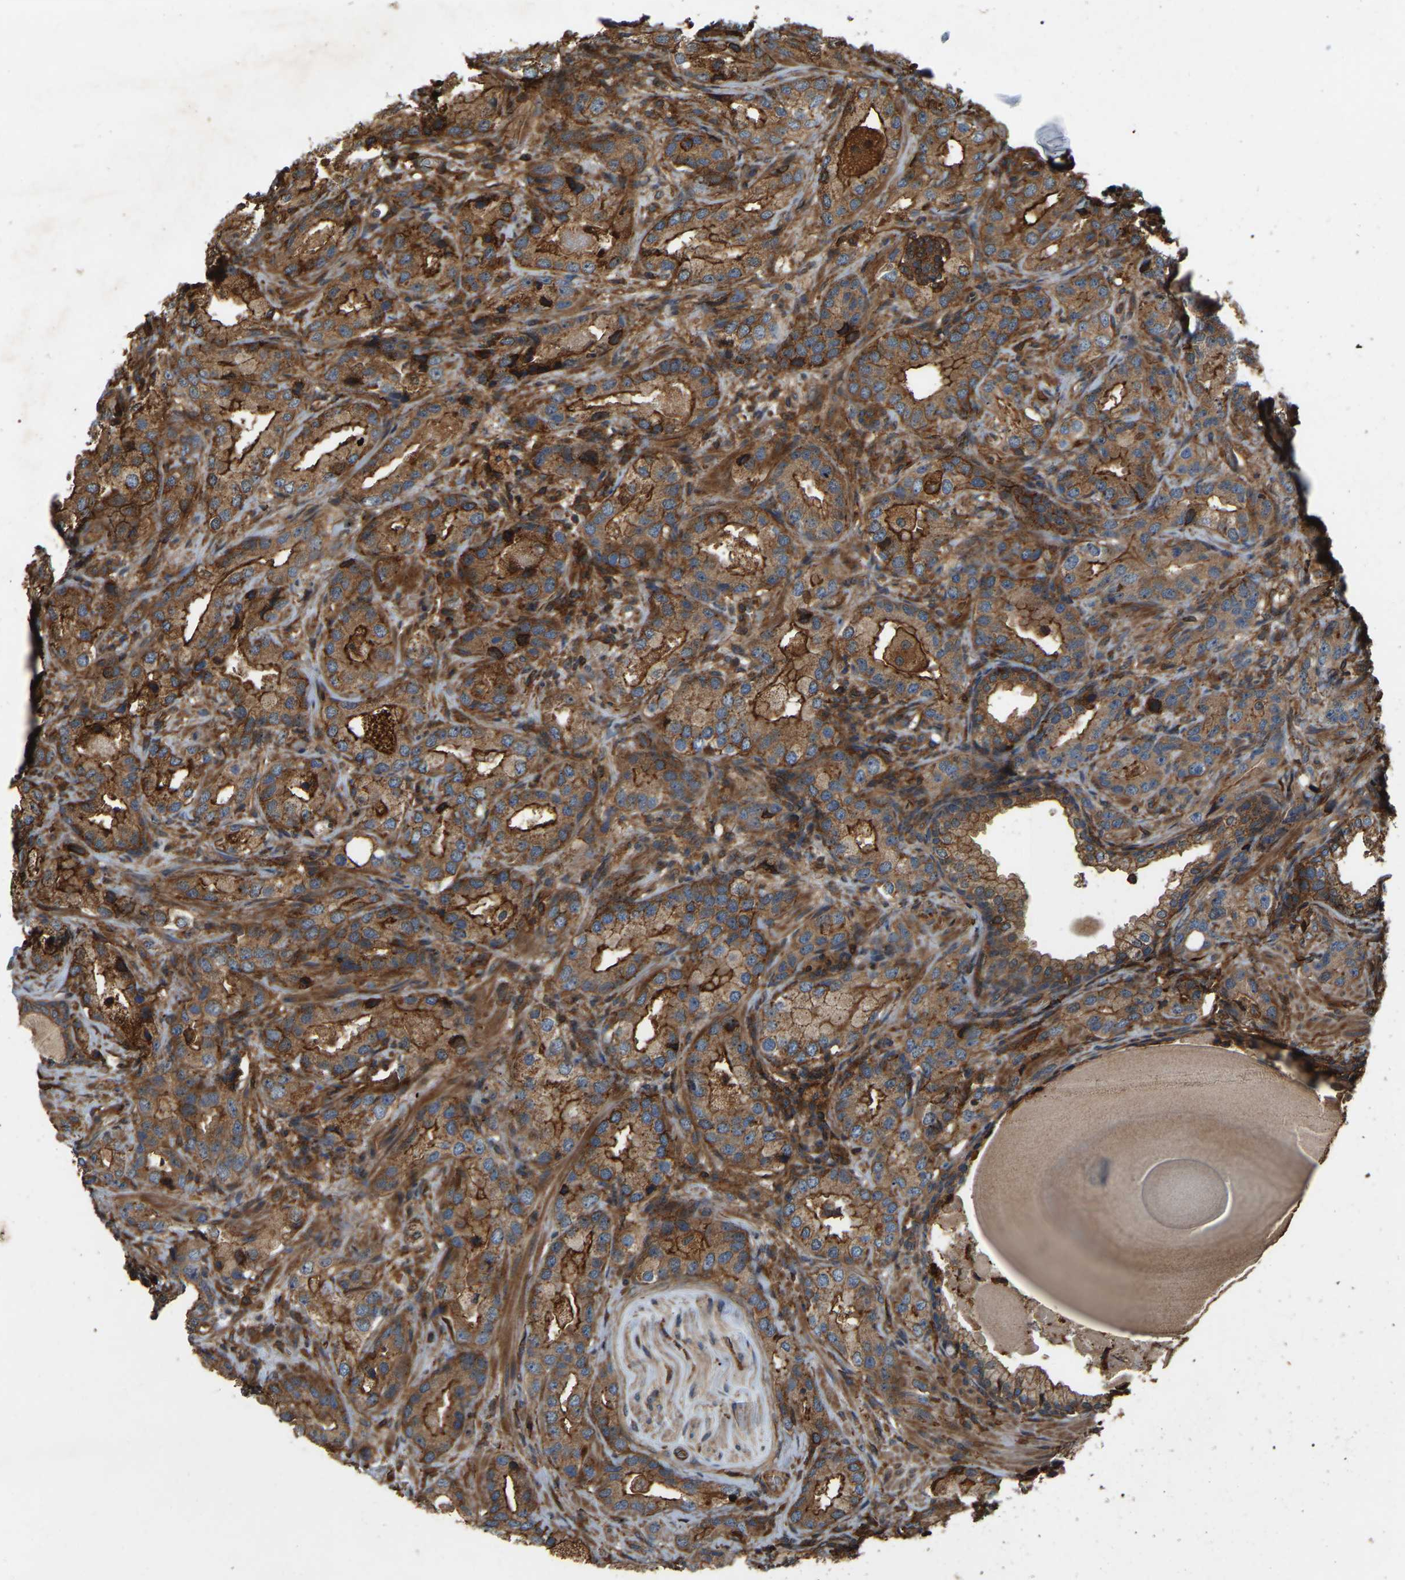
{"staining": {"intensity": "strong", "quantity": ">75%", "location": "cytoplasmic/membranous"}, "tissue": "prostate cancer", "cell_type": "Tumor cells", "image_type": "cancer", "snomed": [{"axis": "morphology", "description": "Adenocarcinoma, High grade"}, {"axis": "topography", "description": "Prostate"}], "caption": "DAB (3,3'-diaminobenzidine) immunohistochemical staining of prostate cancer (adenocarcinoma (high-grade)) exhibits strong cytoplasmic/membranous protein staining in about >75% of tumor cells. (DAB (3,3'-diaminobenzidine) = brown stain, brightfield microscopy at high magnification).", "gene": "SAMD9L", "patient": {"sex": "male", "age": 63}}